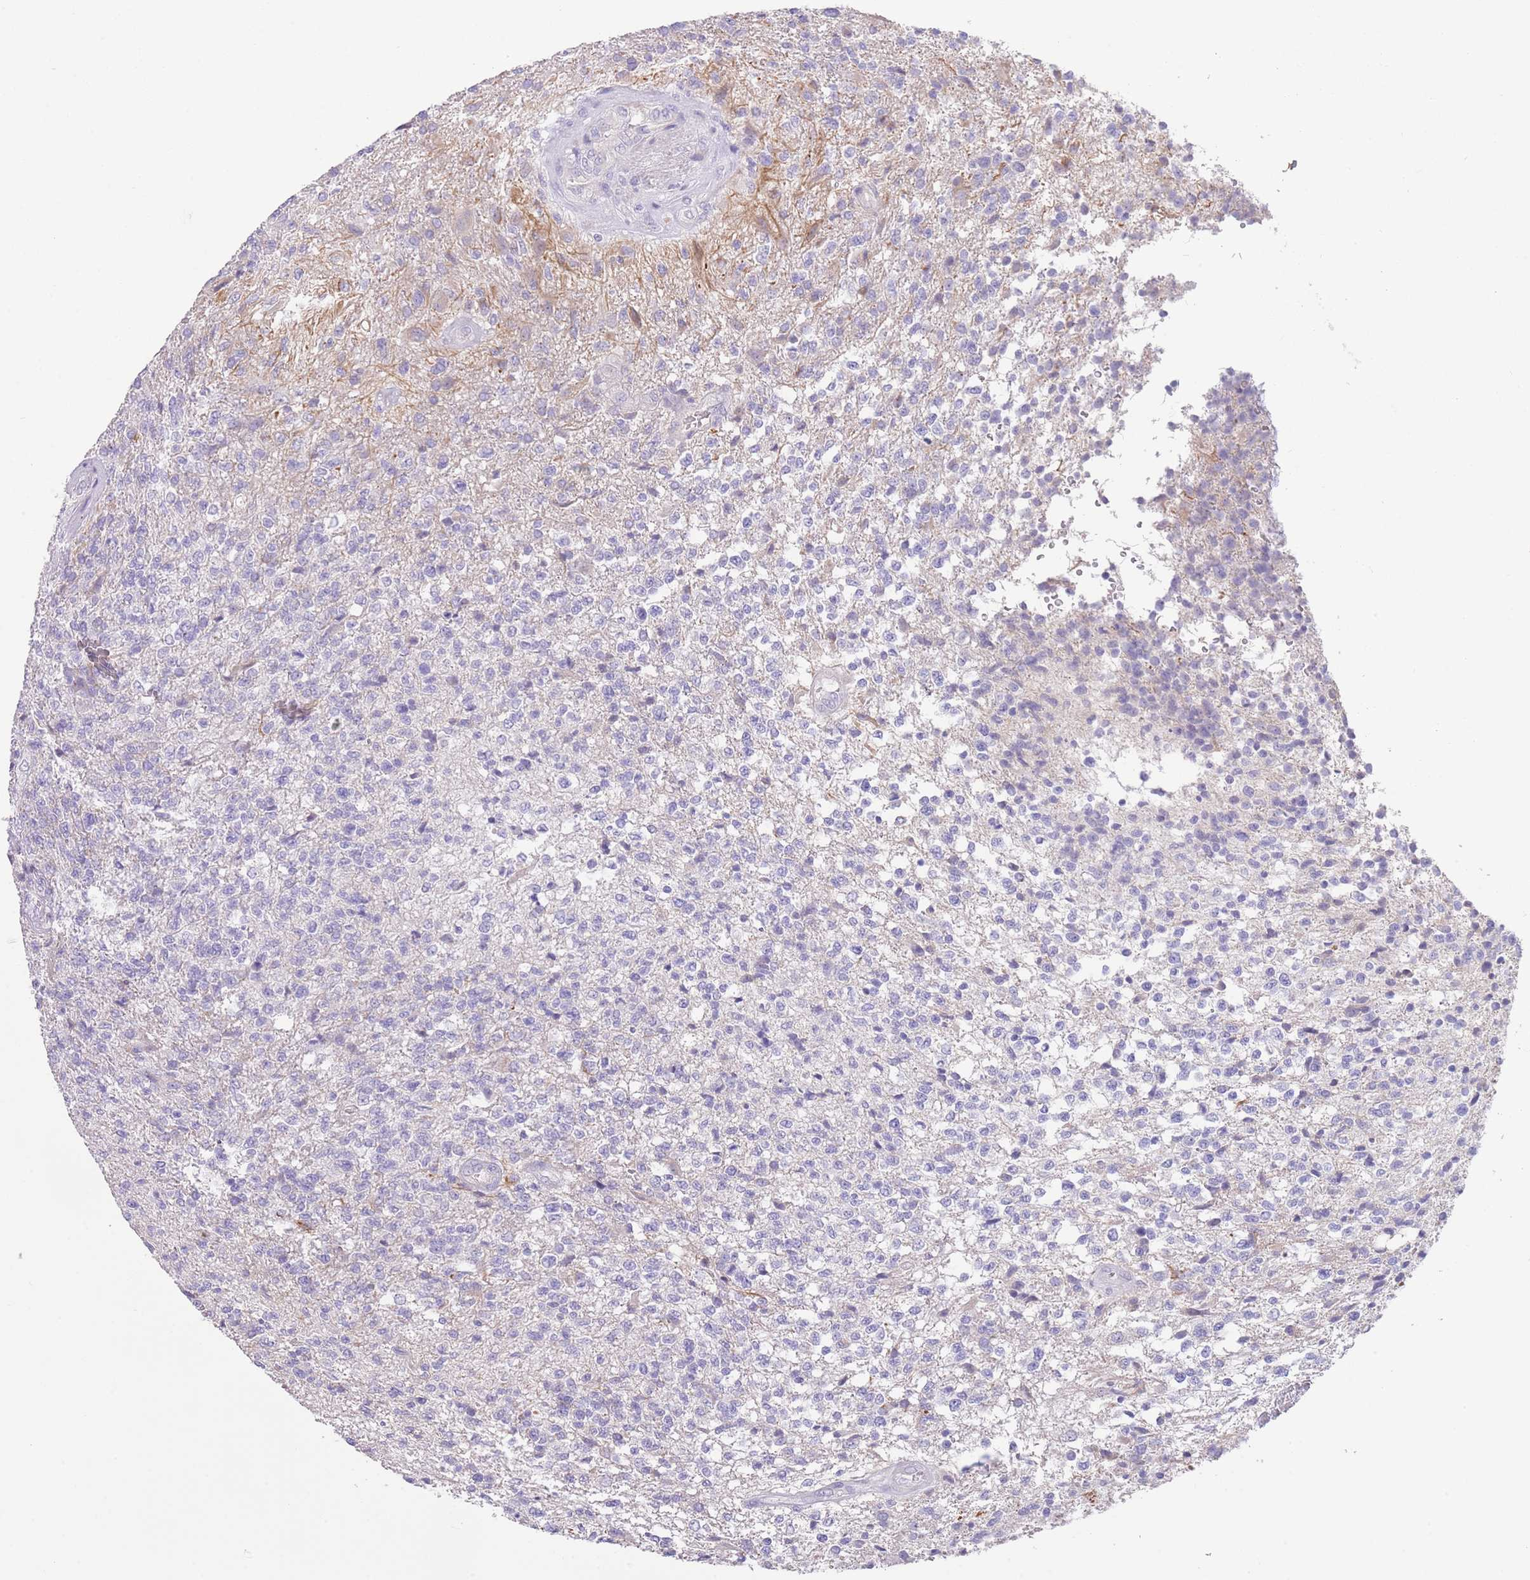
{"staining": {"intensity": "negative", "quantity": "none", "location": "none"}, "tissue": "glioma", "cell_type": "Tumor cells", "image_type": "cancer", "snomed": [{"axis": "morphology", "description": "Glioma, malignant, High grade"}, {"axis": "topography", "description": "Brain"}], "caption": "Tumor cells show no significant protein staining in malignant glioma (high-grade). The staining is performed using DAB (3,3'-diaminobenzidine) brown chromogen with nuclei counter-stained in using hematoxylin.", "gene": "IGFL4", "patient": {"sex": "male", "age": 56}}